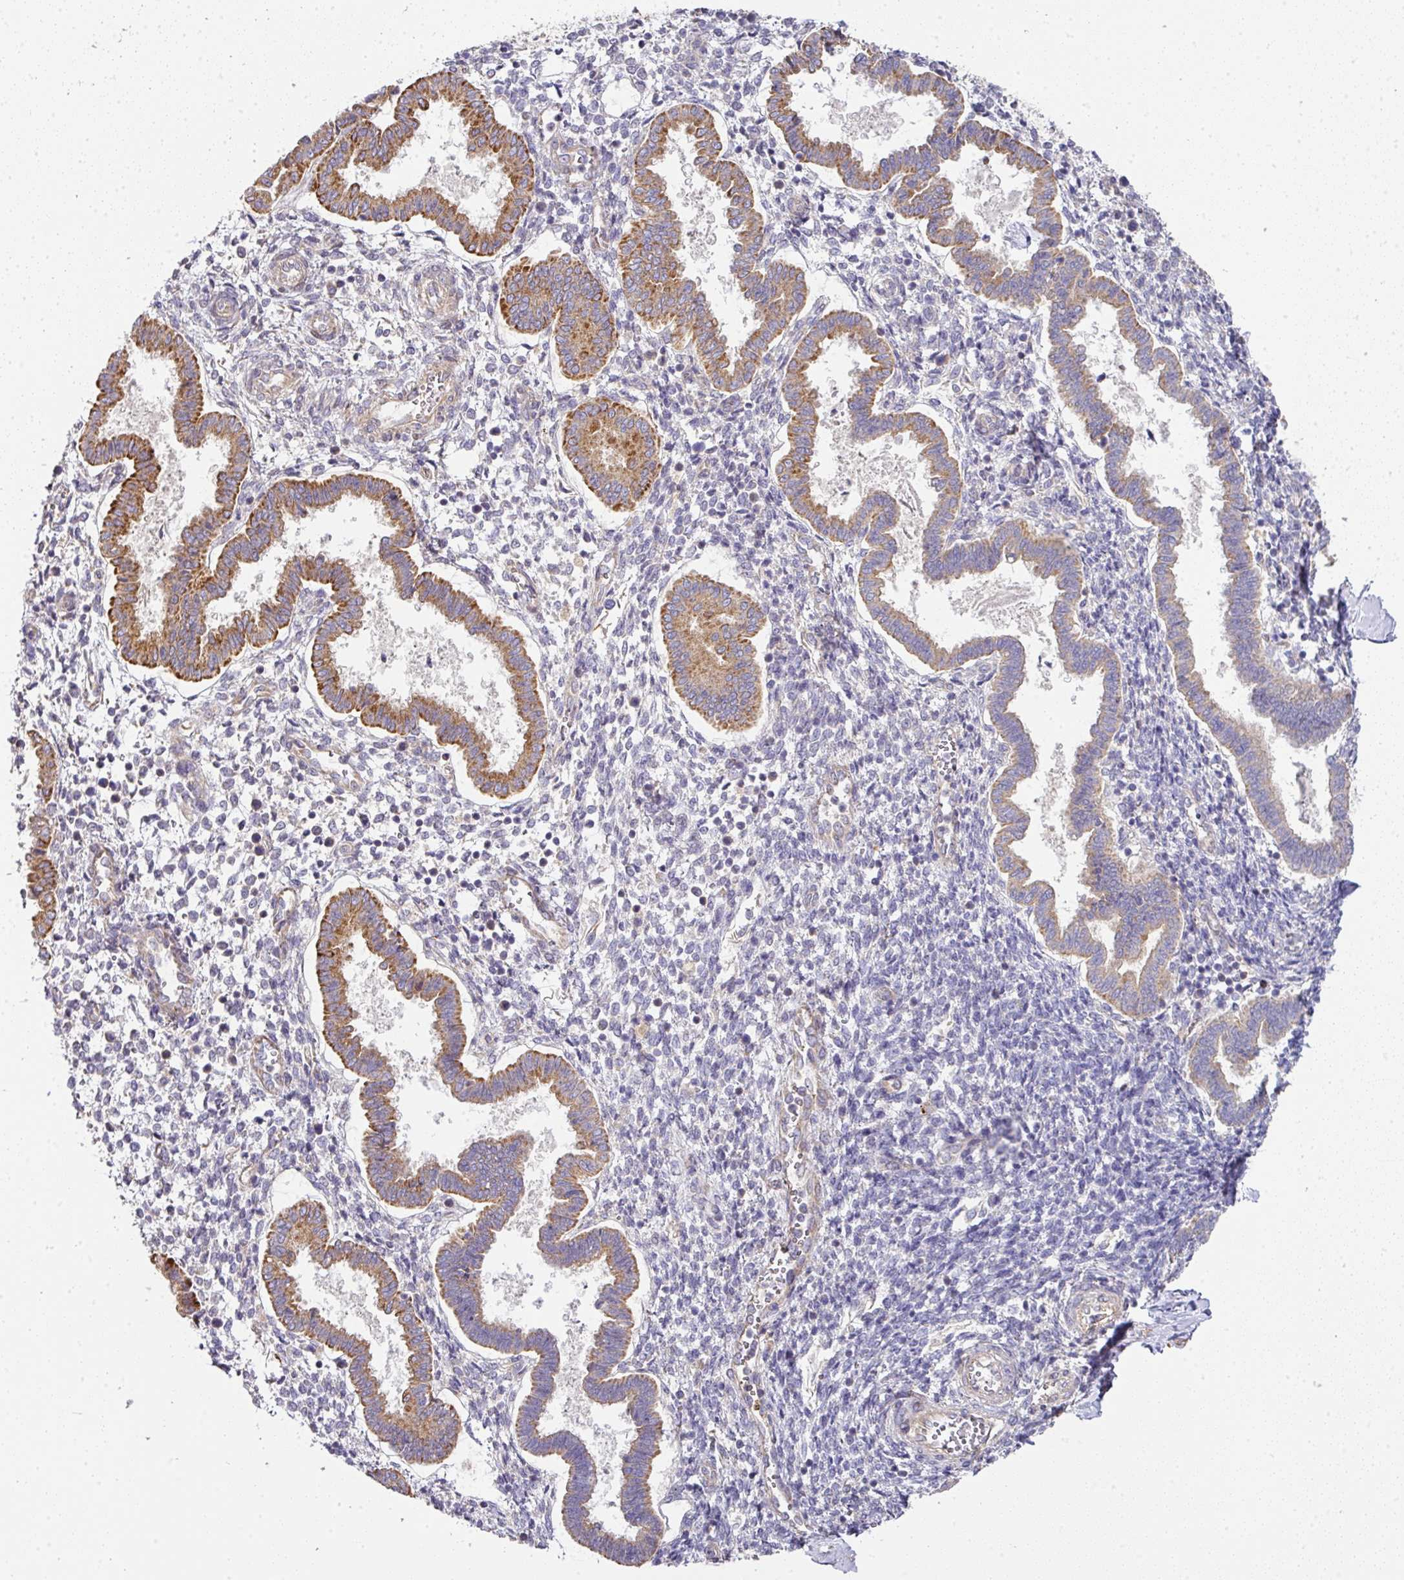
{"staining": {"intensity": "moderate", "quantity": "<25%", "location": "cytoplasmic/membranous"}, "tissue": "endometrium", "cell_type": "Cells in endometrial stroma", "image_type": "normal", "snomed": [{"axis": "morphology", "description": "Normal tissue, NOS"}, {"axis": "topography", "description": "Endometrium"}], "caption": "Protein staining by immunohistochemistry (IHC) displays moderate cytoplasmic/membranous positivity in about <25% of cells in endometrial stroma in normal endometrium.", "gene": "STK35", "patient": {"sex": "female", "age": 24}}